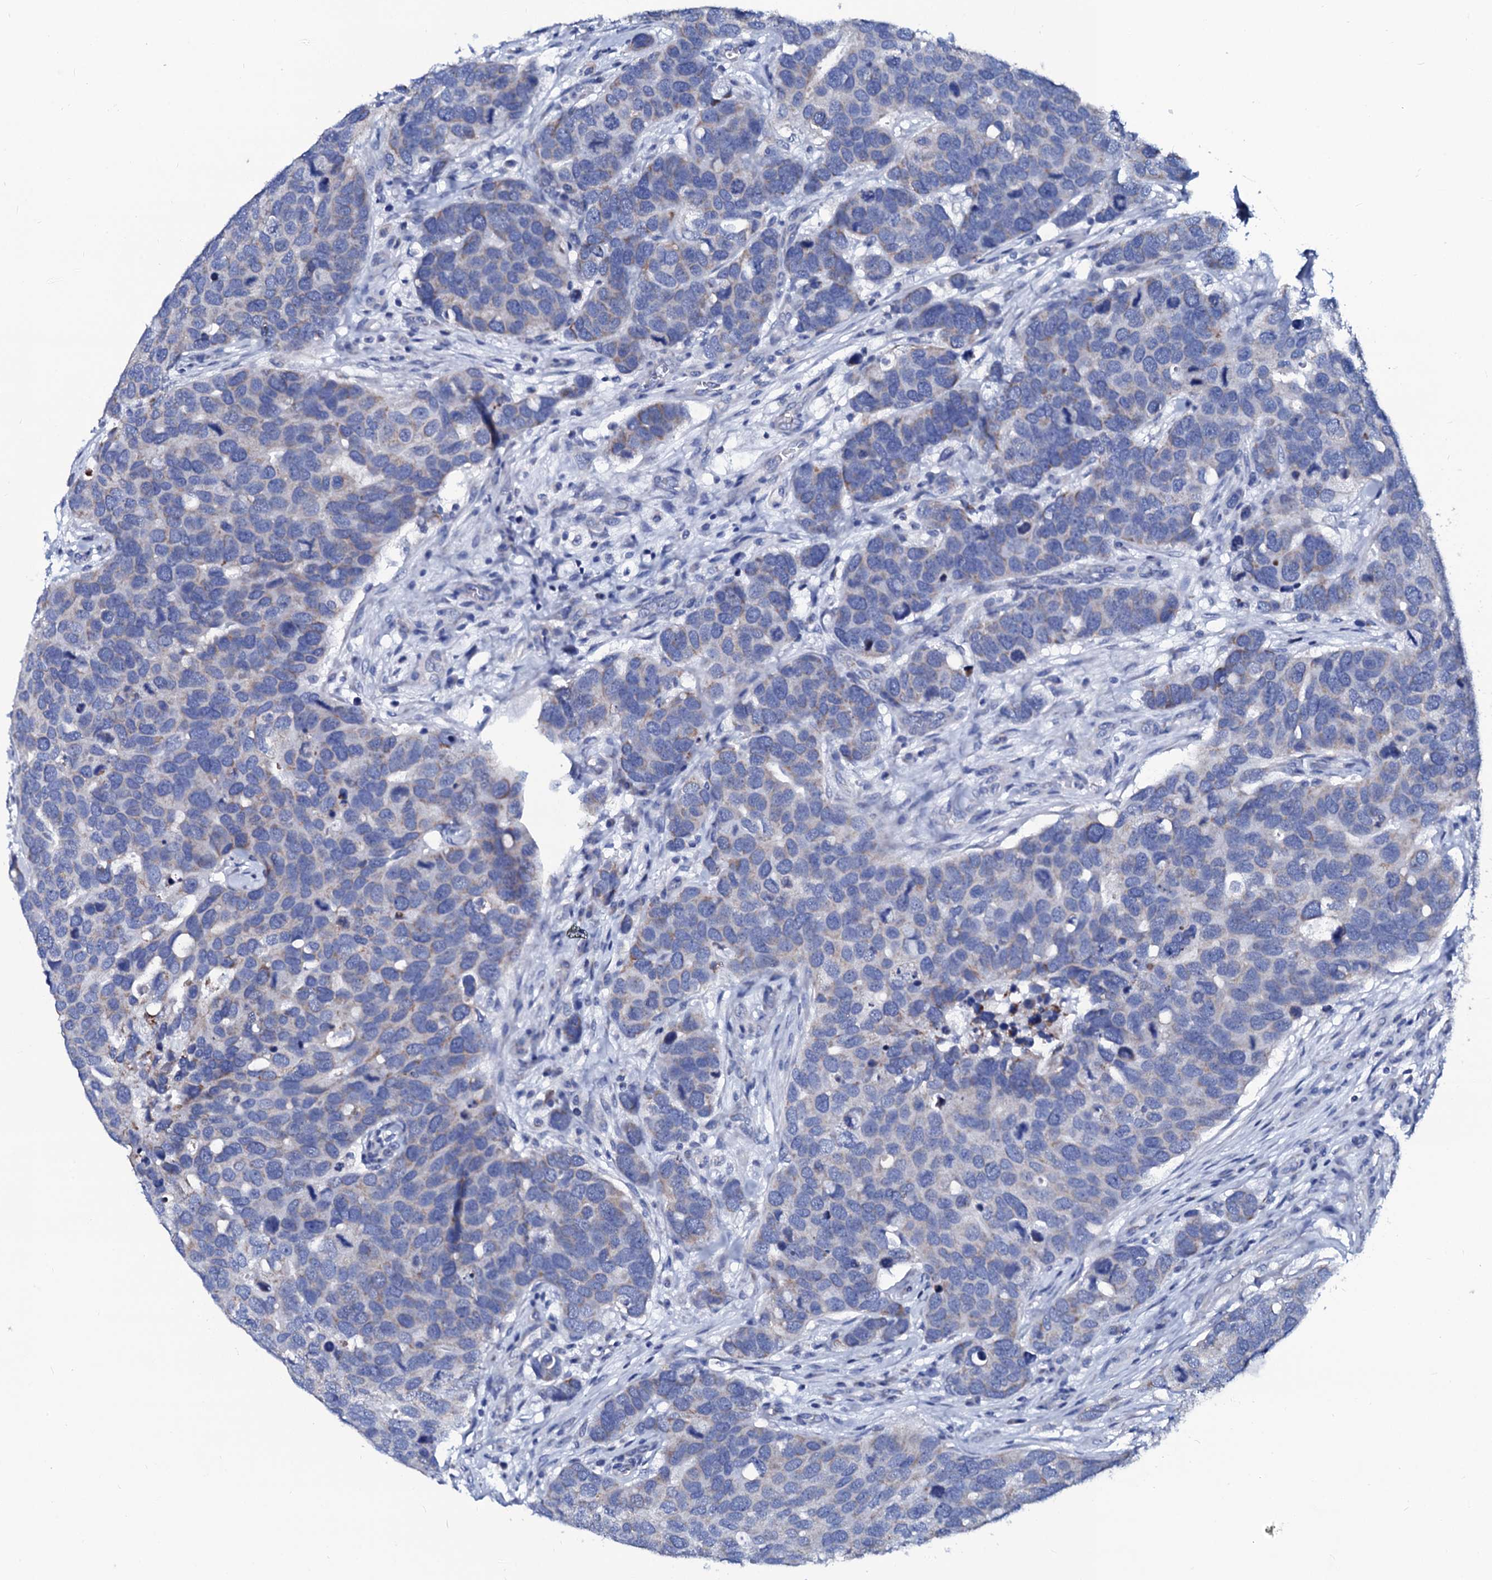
{"staining": {"intensity": "negative", "quantity": "none", "location": "none"}, "tissue": "breast cancer", "cell_type": "Tumor cells", "image_type": "cancer", "snomed": [{"axis": "morphology", "description": "Duct carcinoma"}, {"axis": "topography", "description": "Breast"}], "caption": "Tumor cells show no significant protein staining in invasive ductal carcinoma (breast).", "gene": "SLC37A4", "patient": {"sex": "female", "age": 83}}